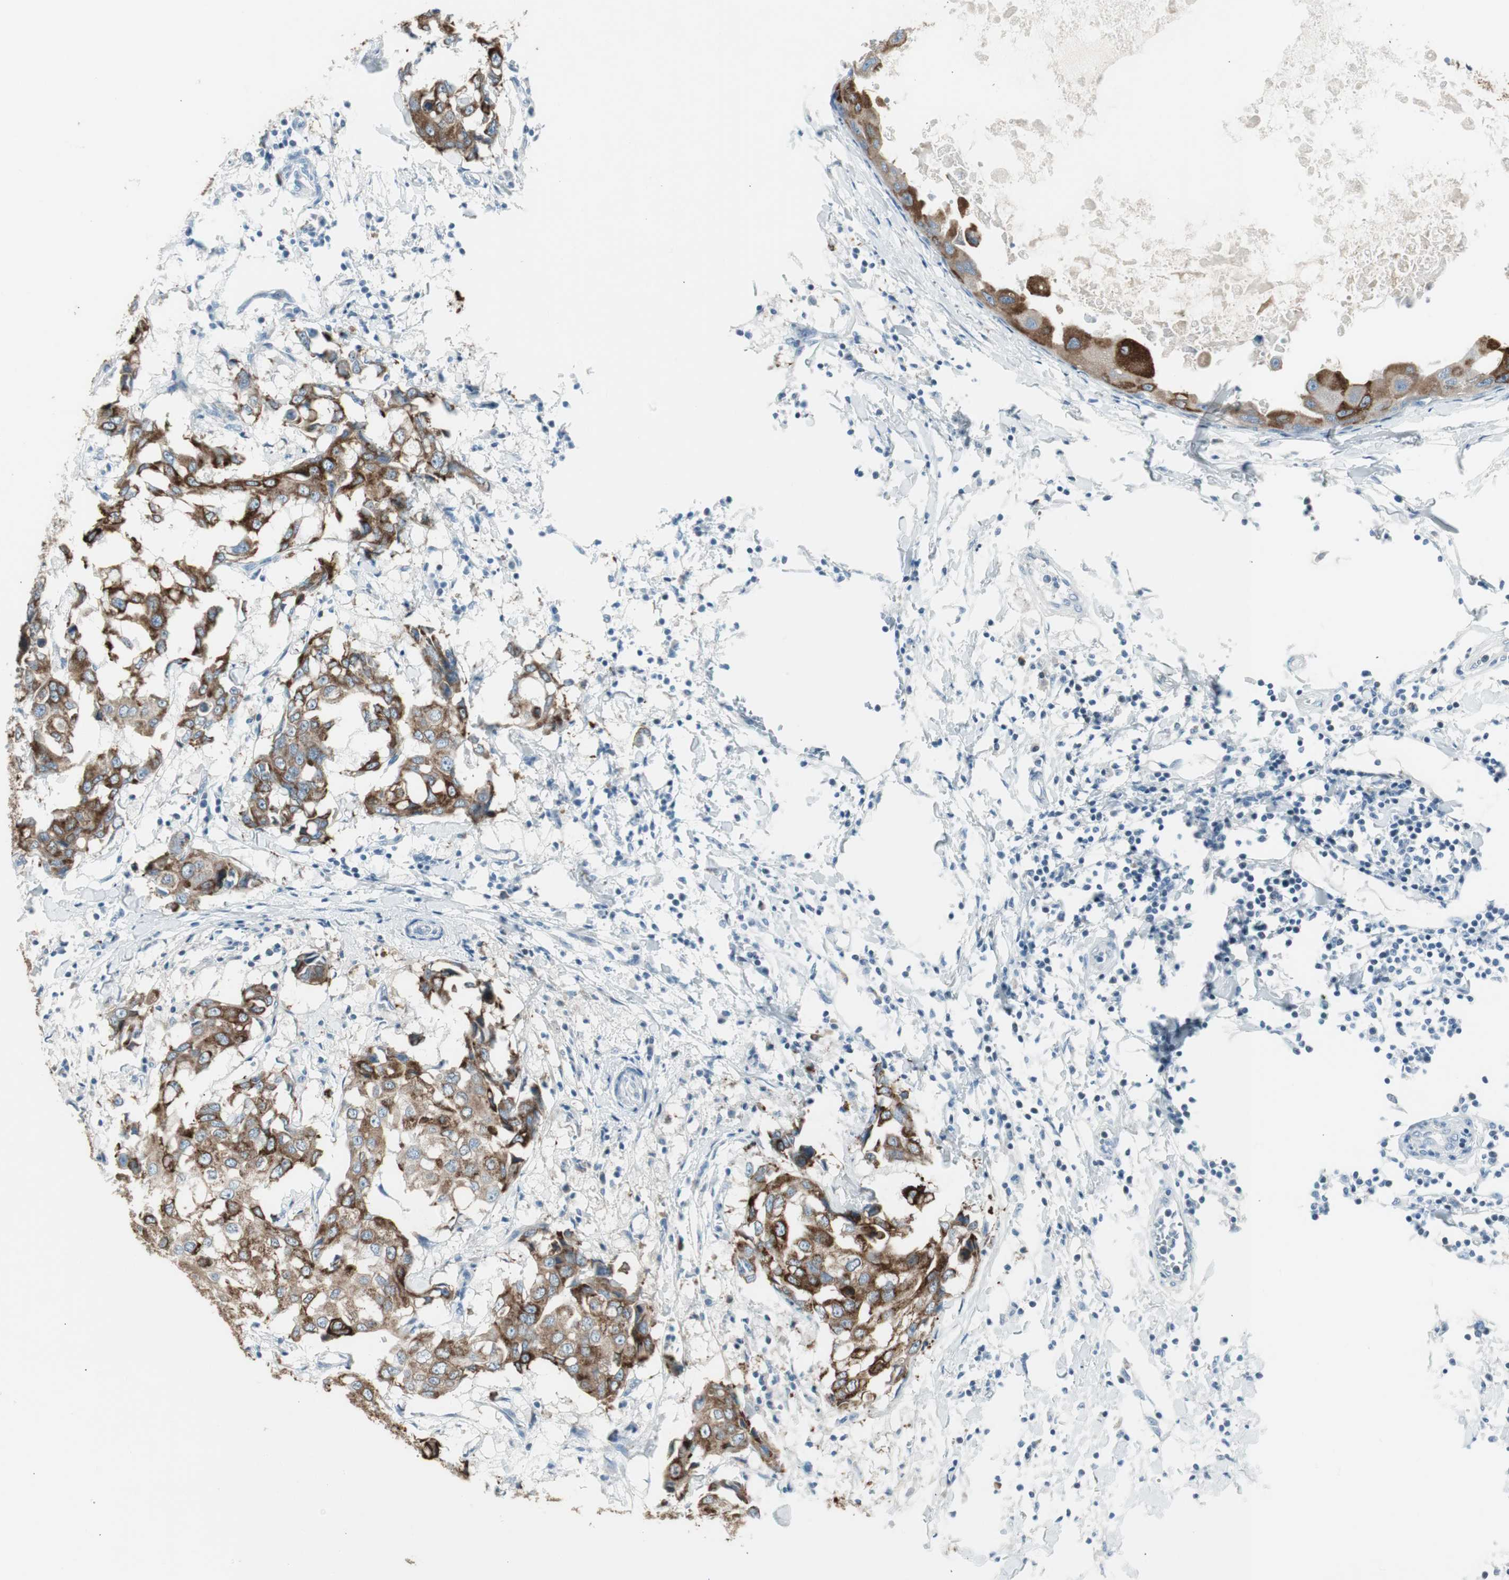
{"staining": {"intensity": "moderate", "quantity": ">75%", "location": "cytoplasmic/membranous"}, "tissue": "breast cancer", "cell_type": "Tumor cells", "image_type": "cancer", "snomed": [{"axis": "morphology", "description": "Duct carcinoma"}, {"axis": "topography", "description": "Breast"}], "caption": "Breast cancer (intraductal carcinoma) stained for a protein (brown) demonstrates moderate cytoplasmic/membranous positive positivity in about >75% of tumor cells.", "gene": "AGR2", "patient": {"sex": "female", "age": 27}}